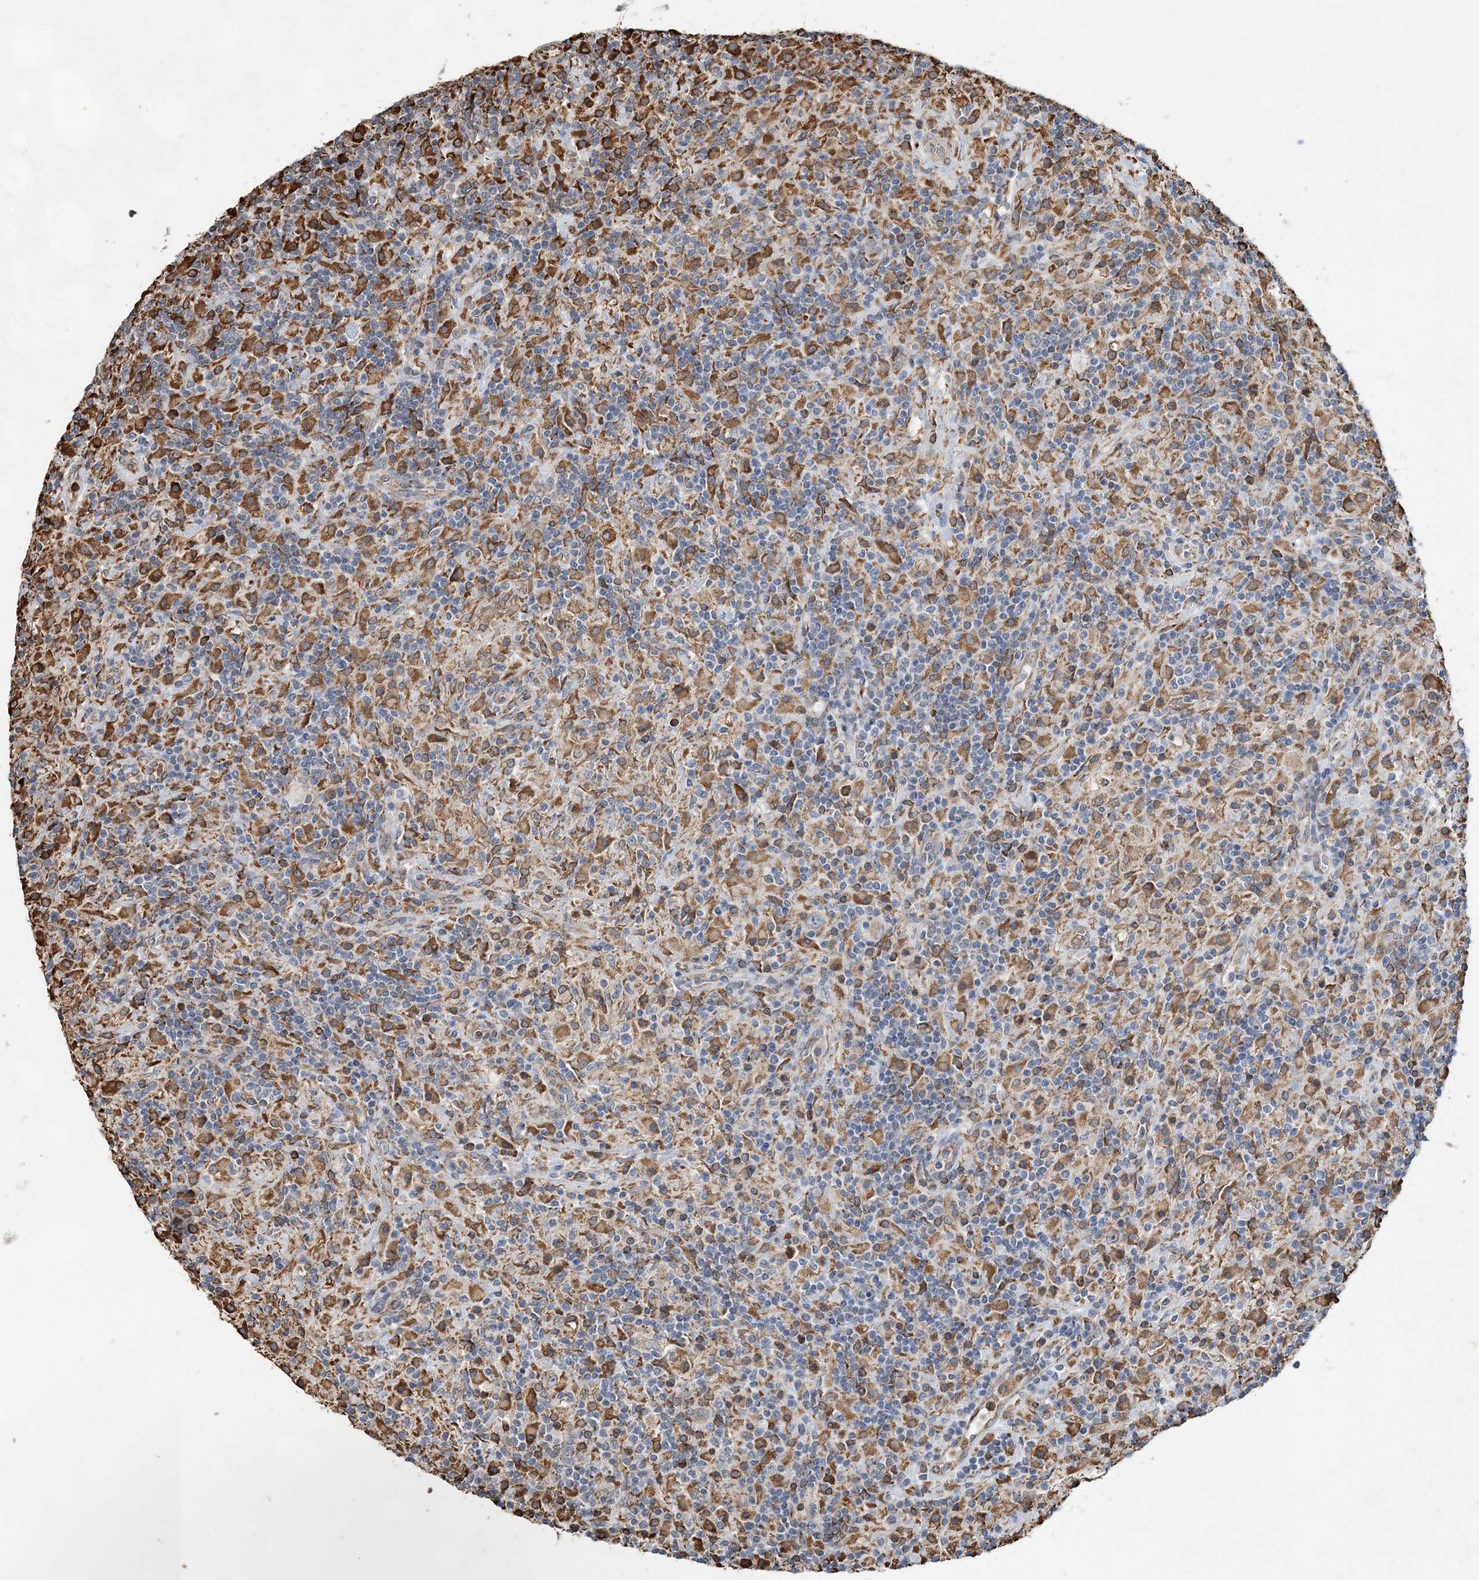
{"staining": {"intensity": "moderate", "quantity": ">75%", "location": "cytoplasmic/membranous"}, "tissue": "lymphoma", "cell_type": "Tumor cells", "image_type": "cancer", "snomed": [{"axis": "morphology", "description": "Hodgkin's disease, NOS"}, {"axis": "topography", "description": "Lymph node"}], "caption": "Protein analysis of lymphoma tissue exhibits moderate cytoplasmic/membranous positivity in approximately >75% of tumor cells.", "gene": "WDR12", "patient": {"sex": "male", "age": 70}}